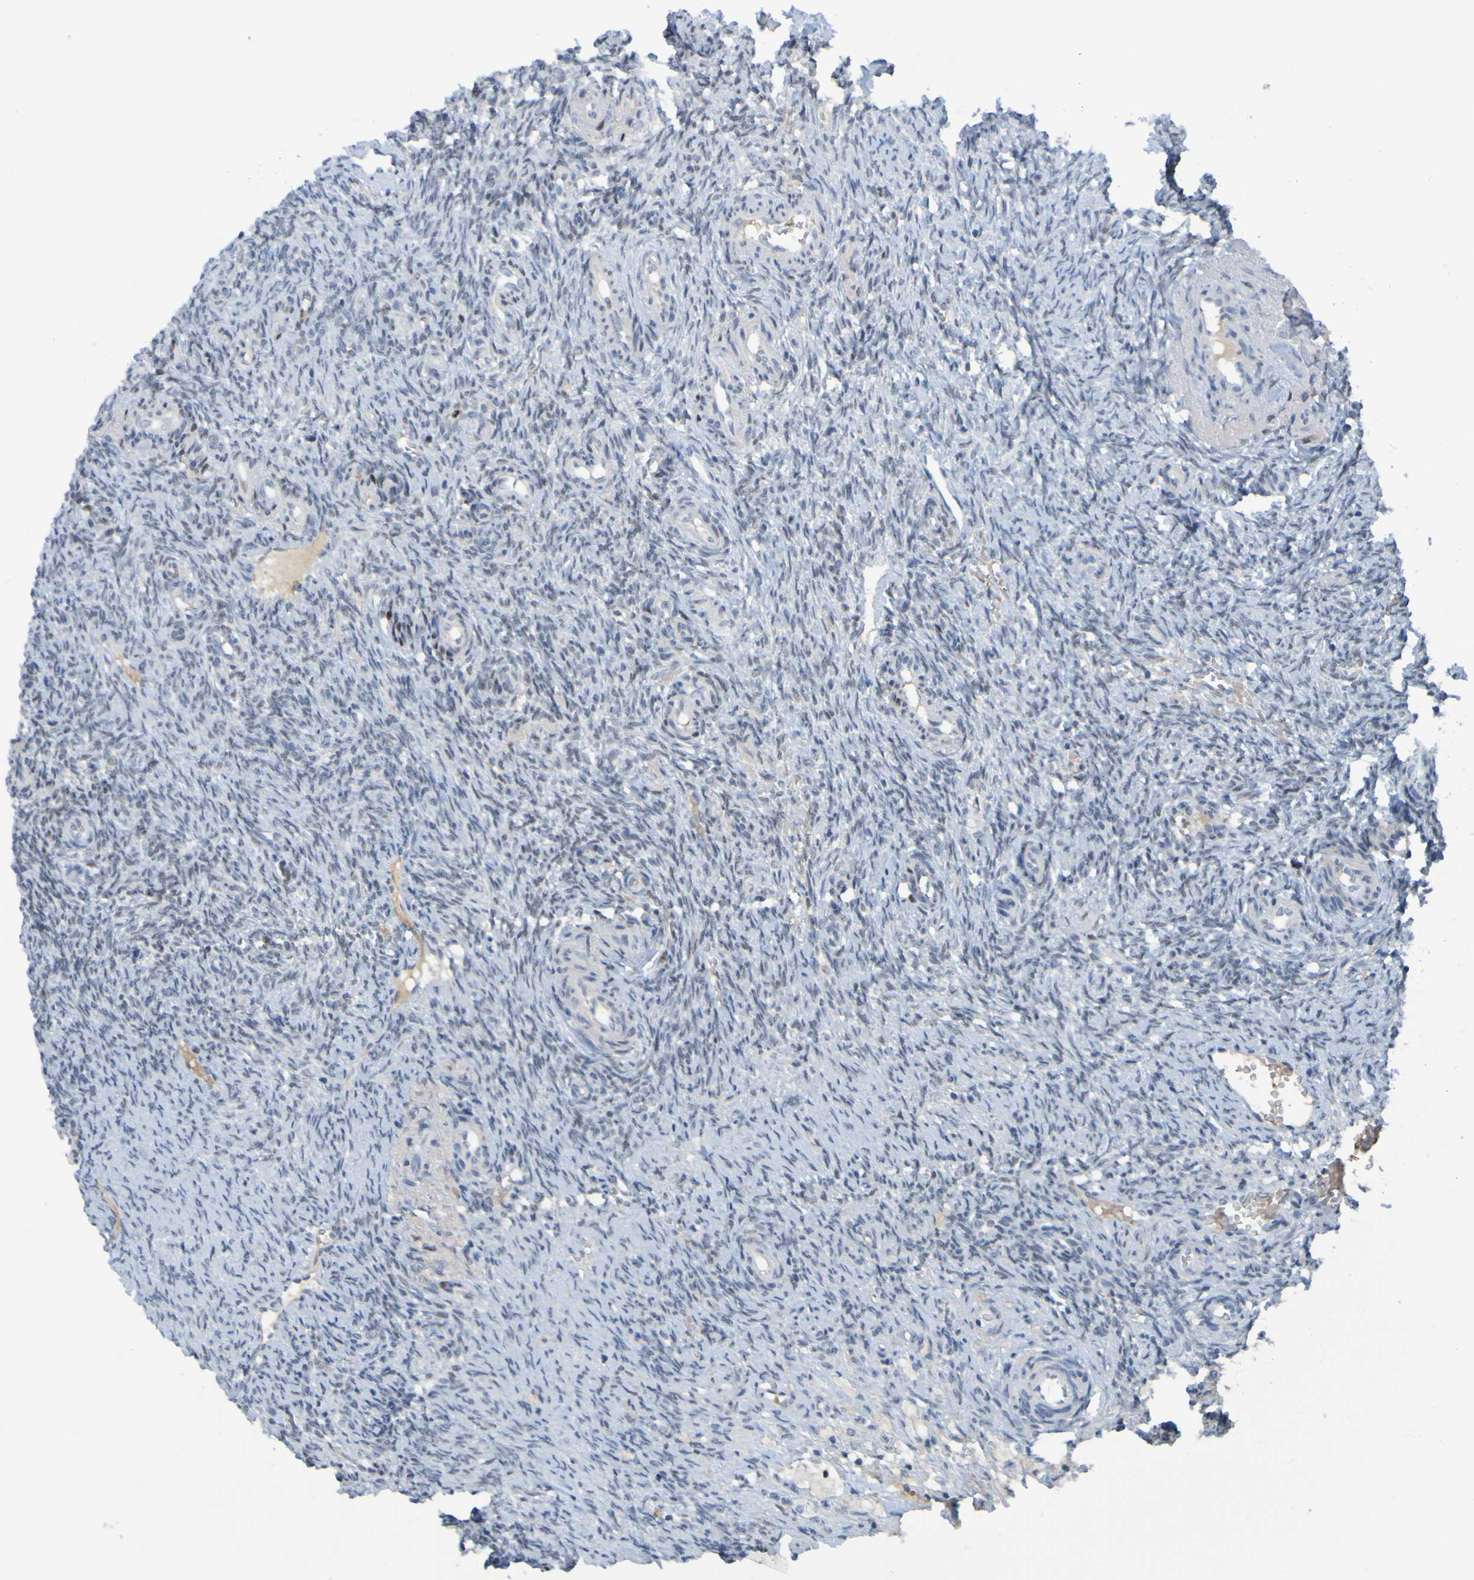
{"staining": {"intensity": "negative", "quantity": "none", "location": "none"}, "tissue": "ovary", "cell_type": "Follicle cells", "image_type": "normal", "snomed": [{"axis": "morphology", "description": "Normal tissue, NOS"}, {"axis": "topography", "description": "Ovary"}], "caption": "Immunohistochemistry image of benign ovary stained for a protein (brown), which shows no staining in follicle cells. (DAB (3,3'-diaminobenzidine) IHC visualized using brightfield microscopy, high magnification).", "gene": "USP36", "patient": {"sex": "female", "age": 41}}